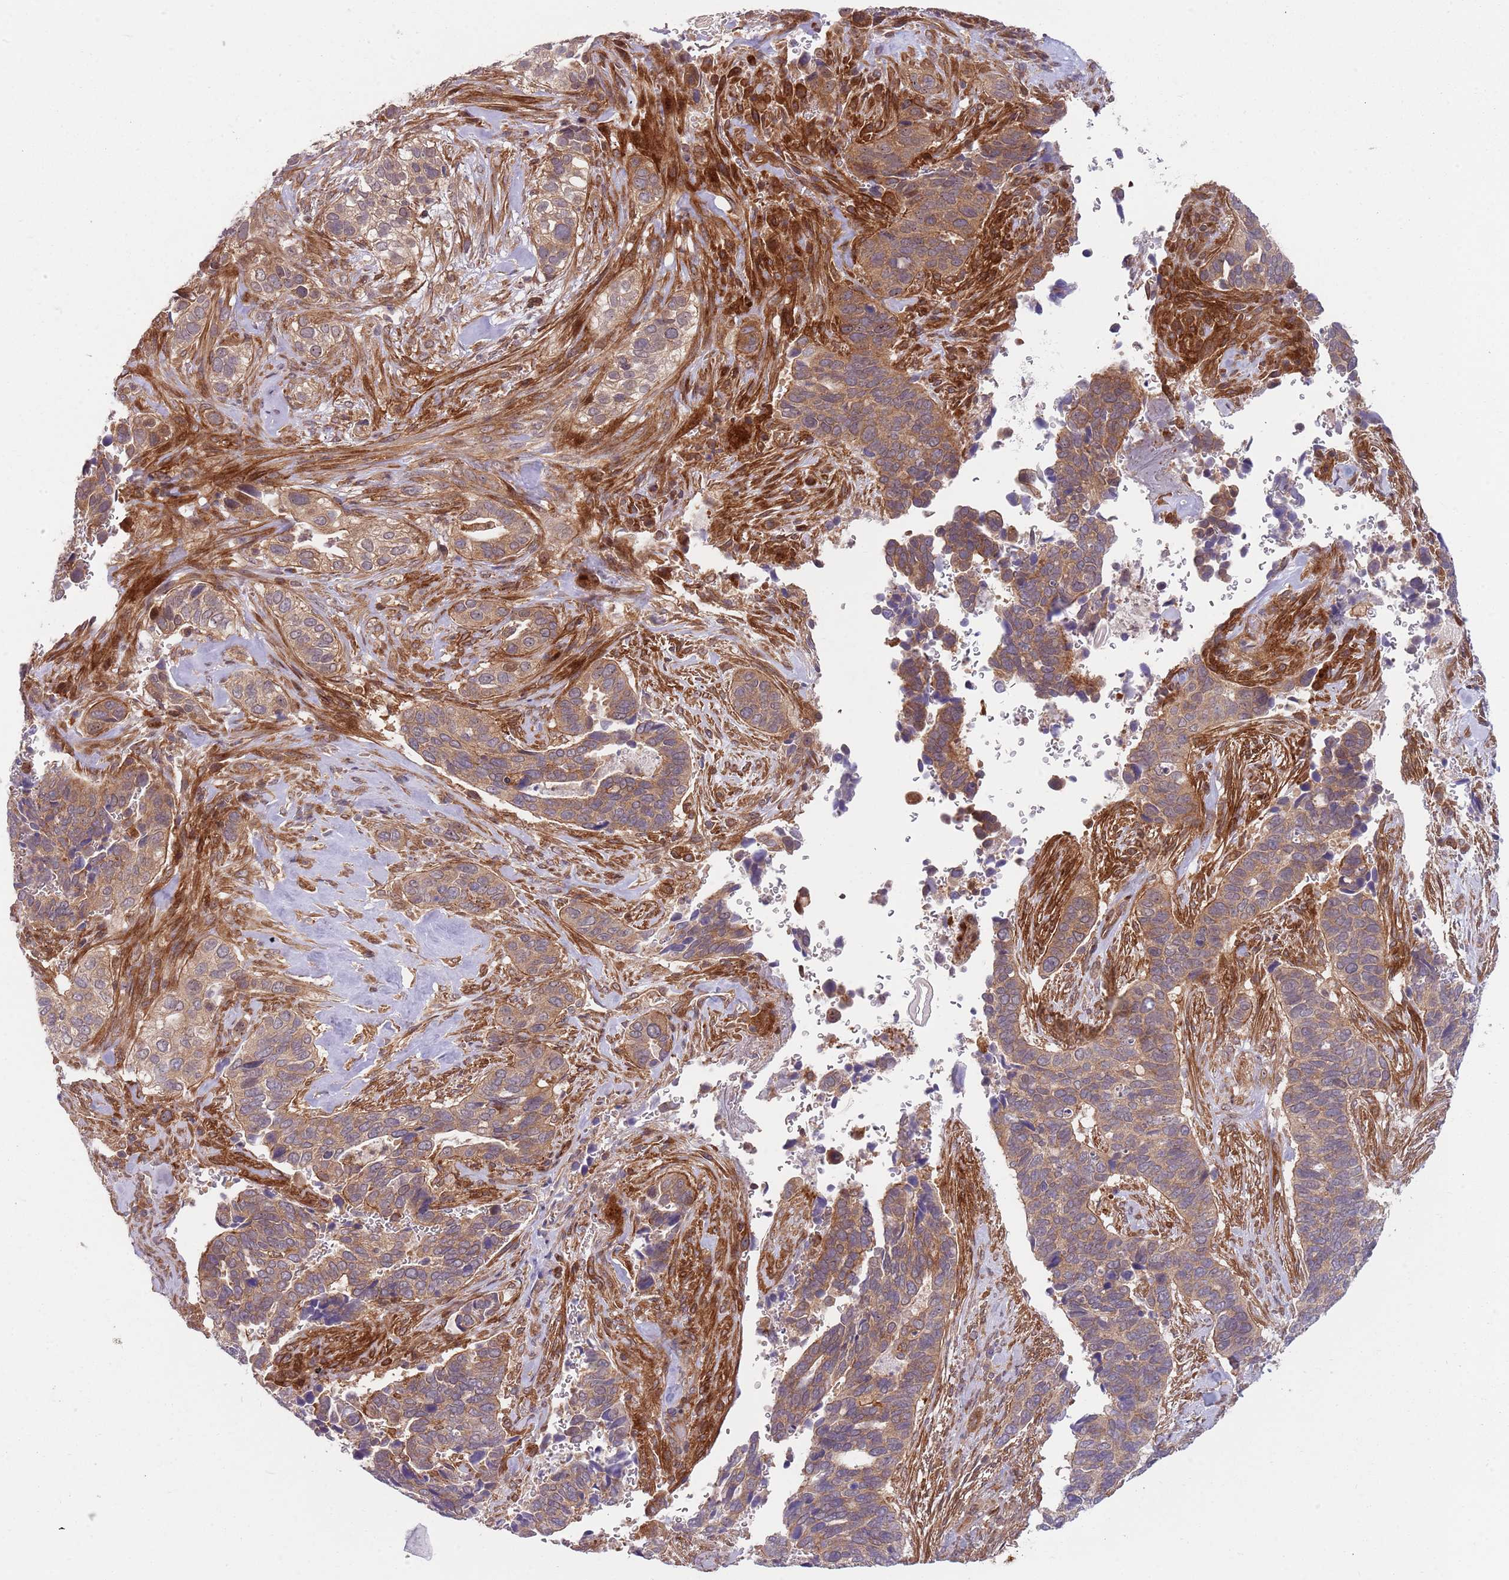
{"staining": {"intensity": "moderate", "quantity": "25%-75%", "location": "cytoplasmic/membranous"}, "tissue": "cervical cancer", "cell_type": "Tumor cells", "image_type": "cancer", "snomed": [{"axis": "morphology", "description": "Squamous cell carcinoma, NOS"}, {"axis": "topography", "description": "Cervix"}], "caption": "IHC (DAB) staining of cervical cancer (squamous cell carcinoma) demonstrates moderate cytoplasmic/membranous protein staining in about 25%-75% of tumor cells.", "gene": "GGA1", "patient": {"sex": "female", "age": 38}}